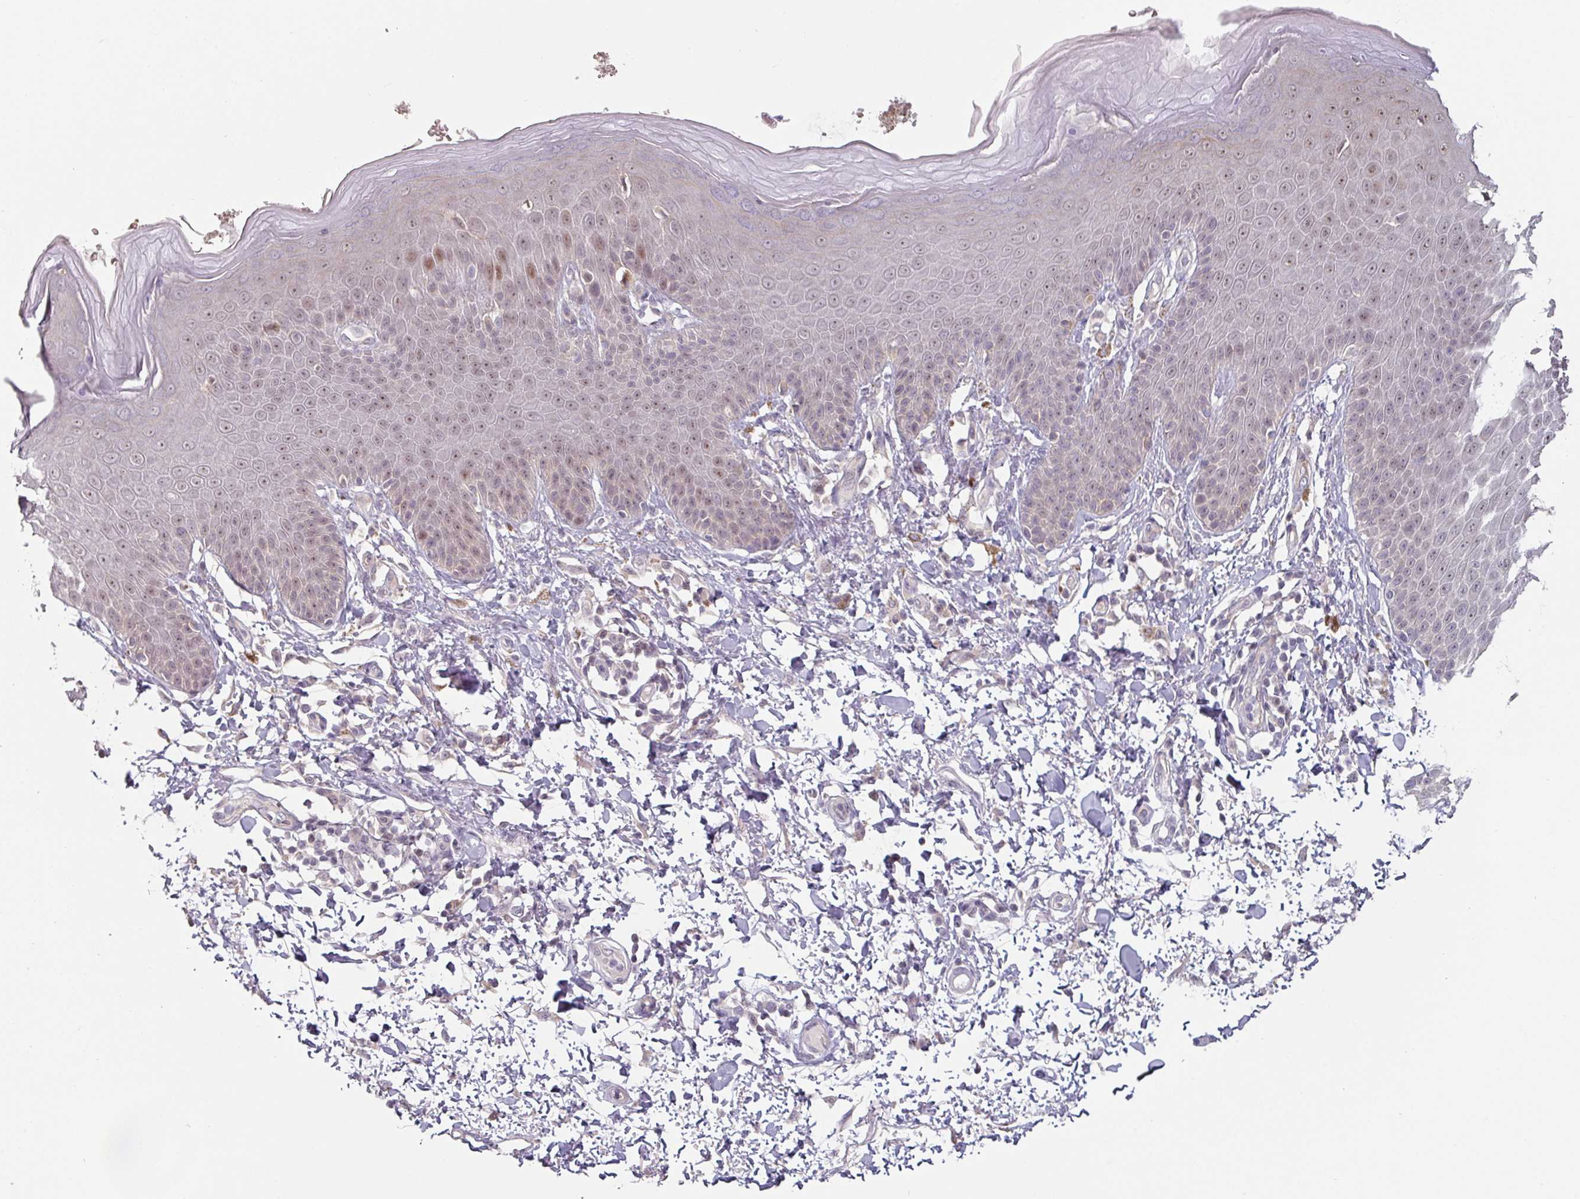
{"staining": {"intensity": "weak", "quantity": "25%-75%", "location": "nuclear"}, "tissue": "skin", "cell_type": "Epidermal cells", "image_type": "normal", "snomed": [{"axis": "morphology", "description": "Normal tissue, NOS"}, {"axis": "topography", "description": "Peripheral nerve tissue"}], "caption": "The histopathology image shows a brown stain indicating the presence of a protein in the nuclear of epidermal cells in skin. The staining is performed using DAB (3,3'-diaminobenzidine) brown chromogen to label protein expression. The nuclei are counter-stained blue using hematoxylin.", "gene": "ZBTB6", "patient": {"sex": "male", "age": 51}}